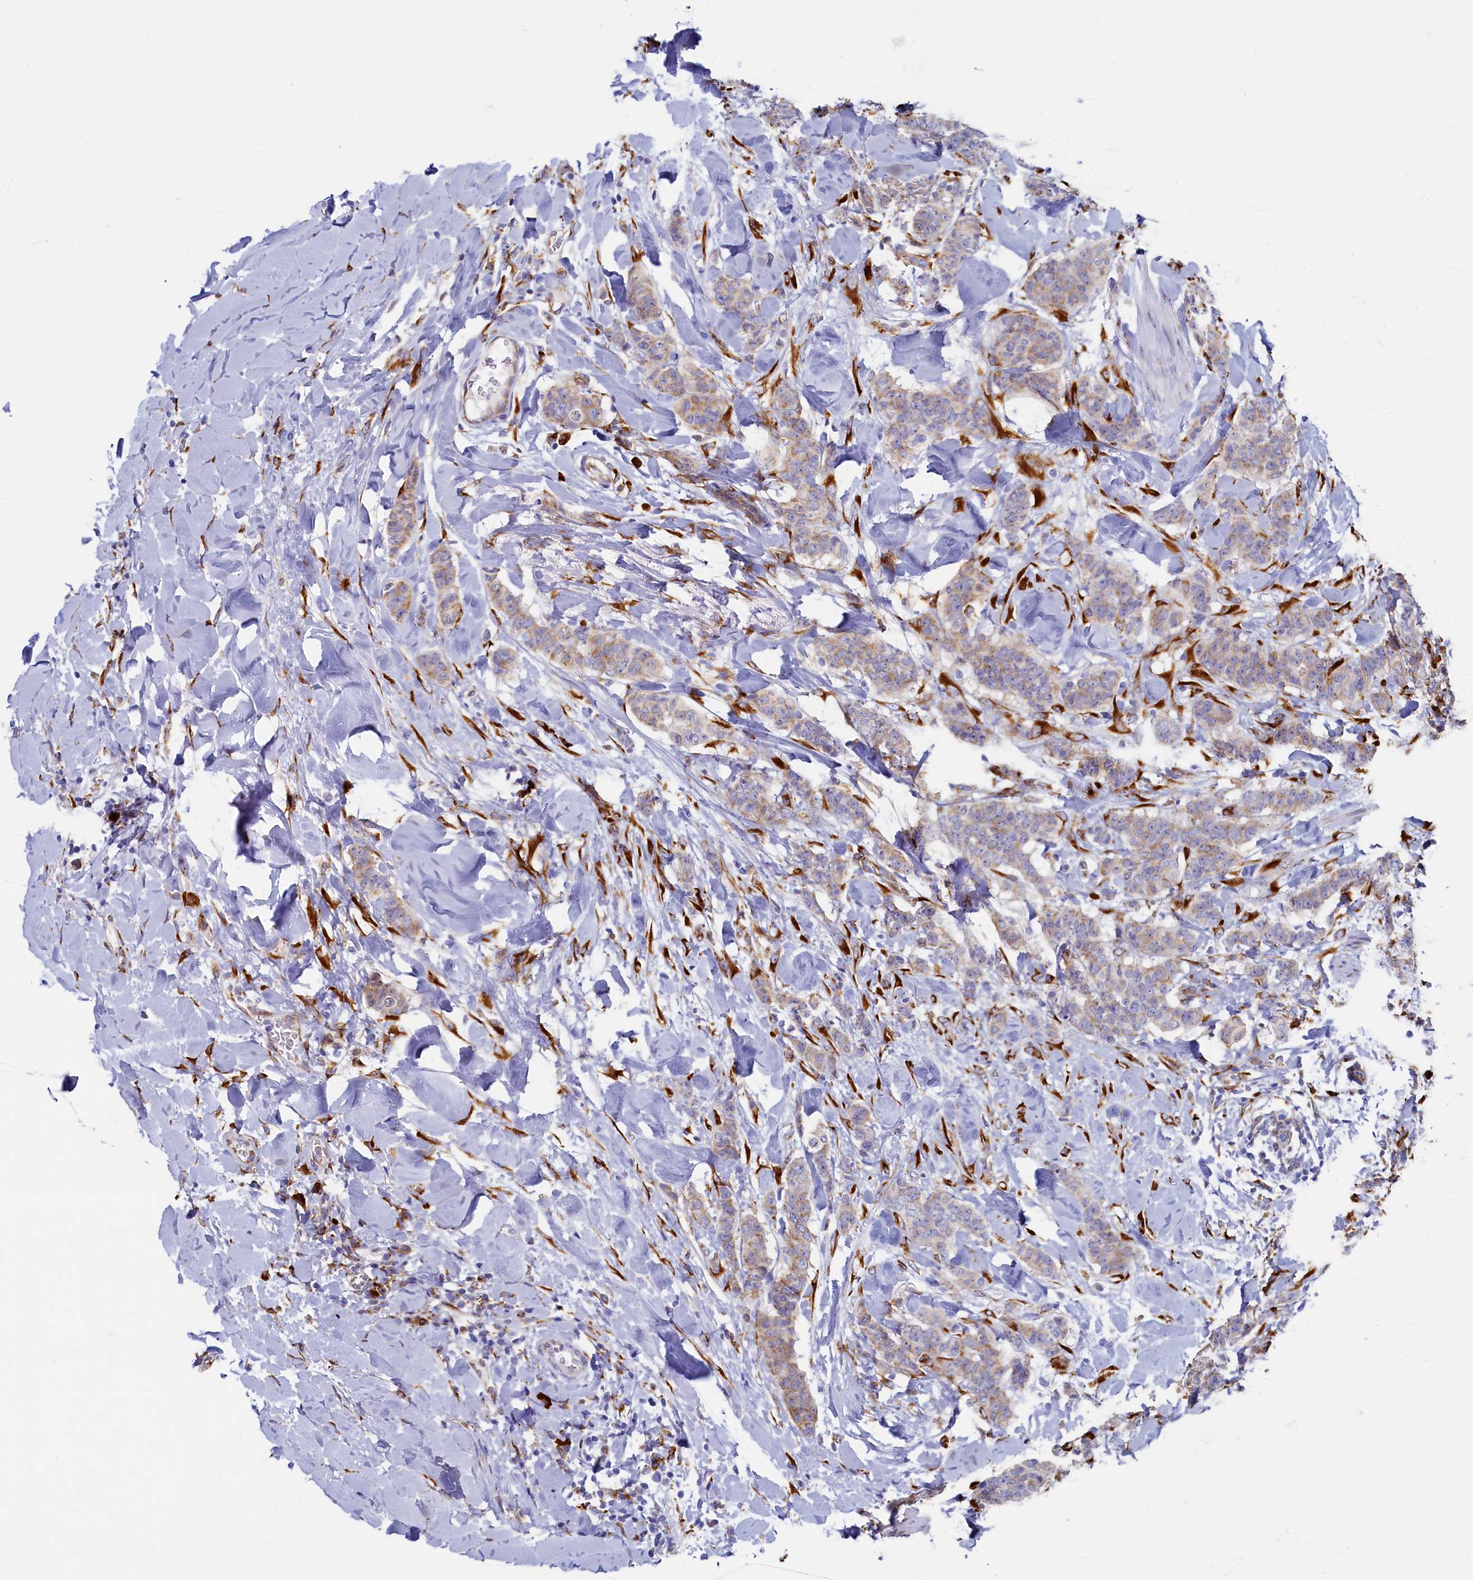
{"staining": {"intensity": "weak", "quantity": "25%-75%", "location": "cytoplasmic/membranous"}, "tissue": "breast cancer", "cell_type": "Tumor cells", "image_type": "cancer", "snomed": [{"axis": "morphology", "description": "Duct carcinoma"}, {"axis": "topography", "description": "Breast"}], "caption": "The immunohistochemical stain highlights weak cytoplasmic/membranous expression in tumor cells of breast cancer (intraductal carcinoma) tissue.", "gene": "TMEM18", "patient": {"sex": "female", "age": 40}}